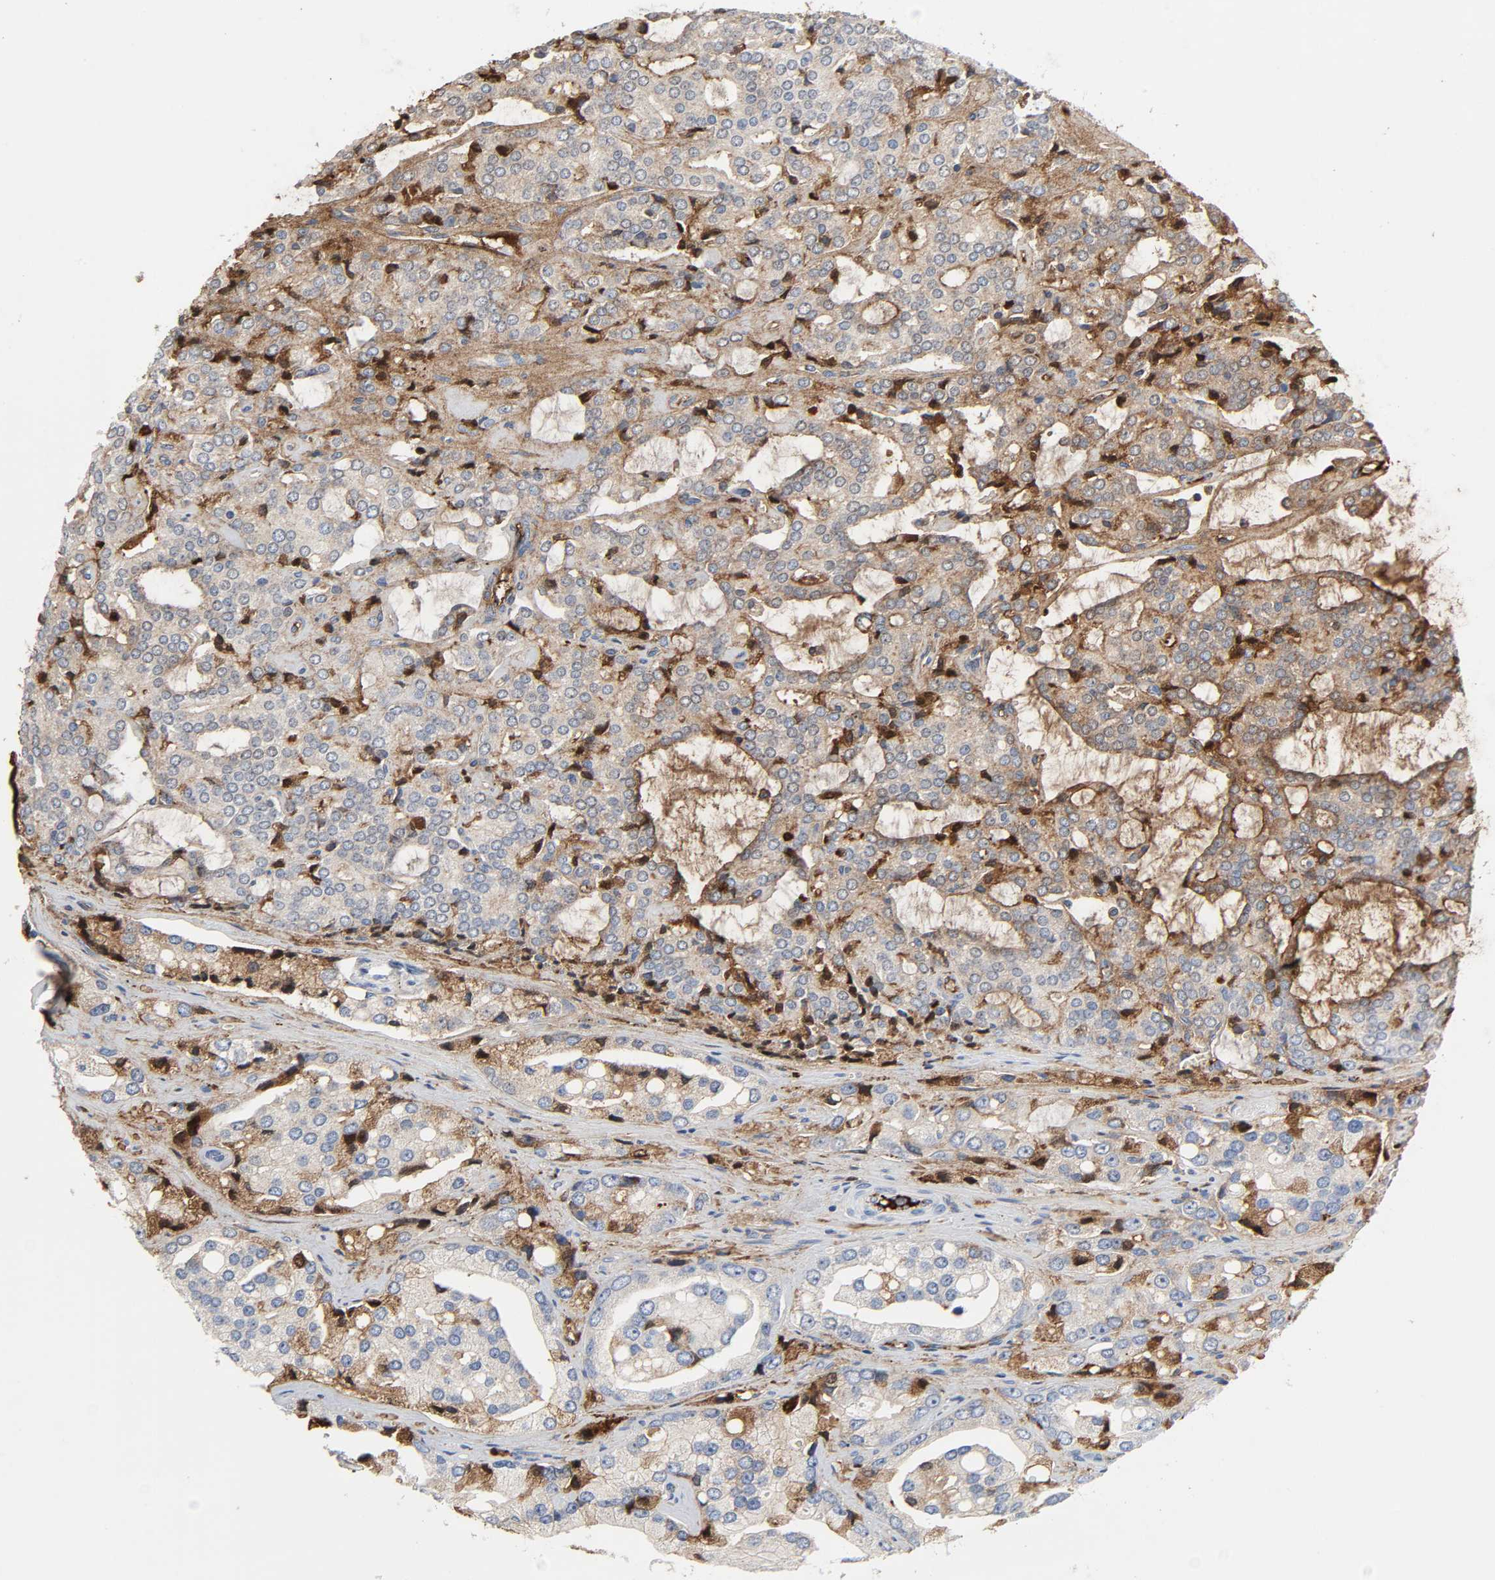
{"staining": {"intensity": "moderate", "quantity": "<25%", "location": "cytoplasmic/membranous"}, "tissue": "prostate cancer", "cell_type": "Tumor cells", "image_type": "cancer", "snomed": [{"axis": "morphology", "description": "Adenocarcinoma, High grade"}, {"axis": "topography", "description": "Prostate"}], "caption": "IHC staining of prostate adenocarcinoma (high-grade), which reveals low levels of moderate cytoplasmic/membranous expression in approximately <25% of tumor cells indicating moderate cytoplasmic/membranous protein positivity. The staining was performed using DAB (3,3'-diaminobenzidine) (brown) for protein detection and nuclei were counterstained in hematoxylin (blue).", "gene": "C3", "patient": {"sex": "male", "age": 67}}